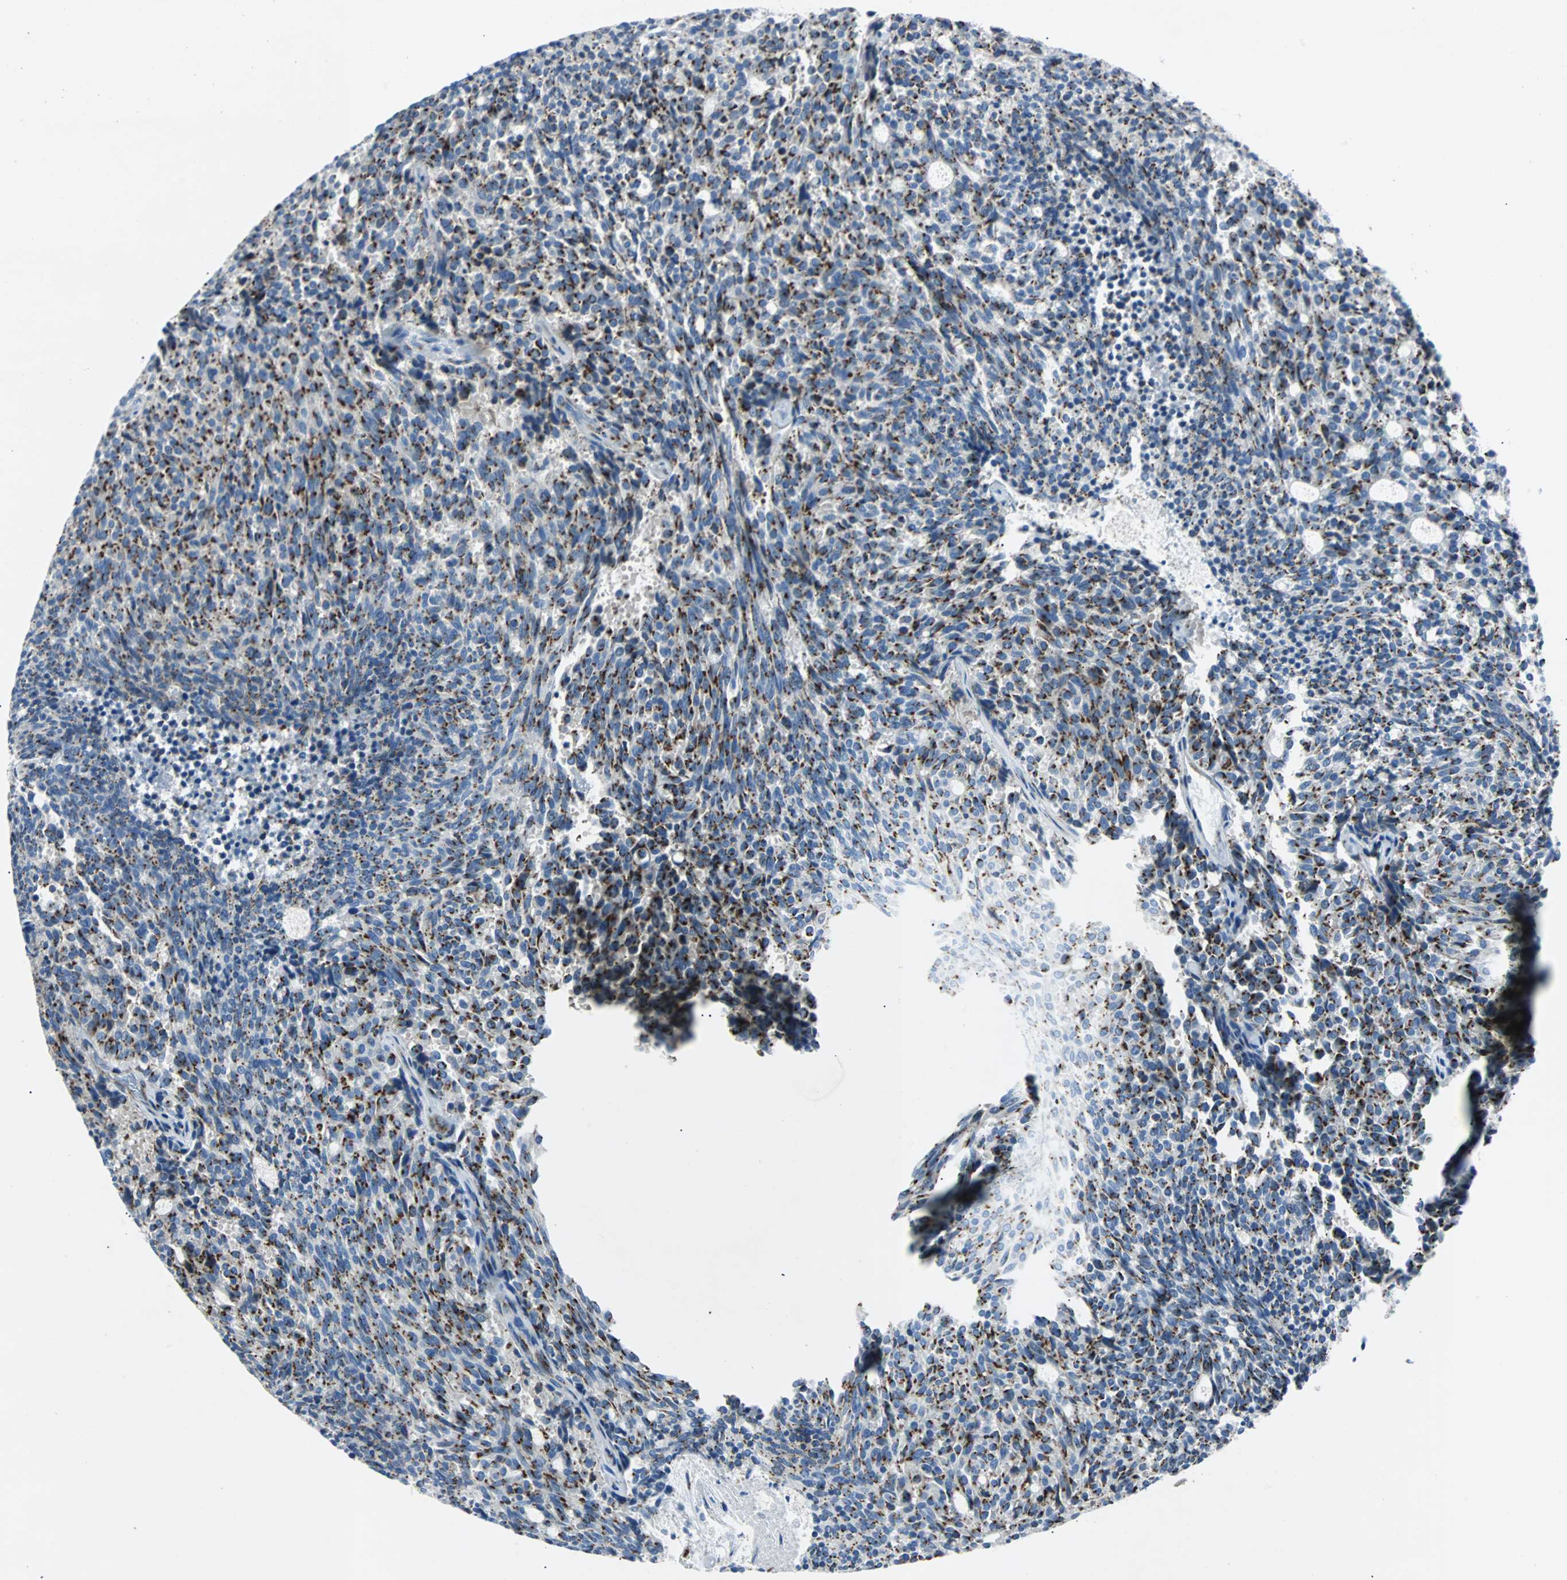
{"staining": {"intensity": "moderate", "quantity": ">75%", "location": "cytoplasmic/membranous"}, "tissue": "carcinoid", "cell_type": "Tumor cells", "image_type": "cancer", "snomed": [{"axis": "morphology", "description": "Carcinoid, malignant, NOS"}, {"axis": "topography", "description": "Pancreas"}], "caption": "Immunohistochemical staining of human carcinoid demonstrates medium levels of moderate cytoplasmic/membranous expression in approximately >75% of tumor cells. (brown staining indicates protein expression, while blue staining denotes nuclei).", "gene": "BBC3", "patient": {"sex": "female", "age": 54}}